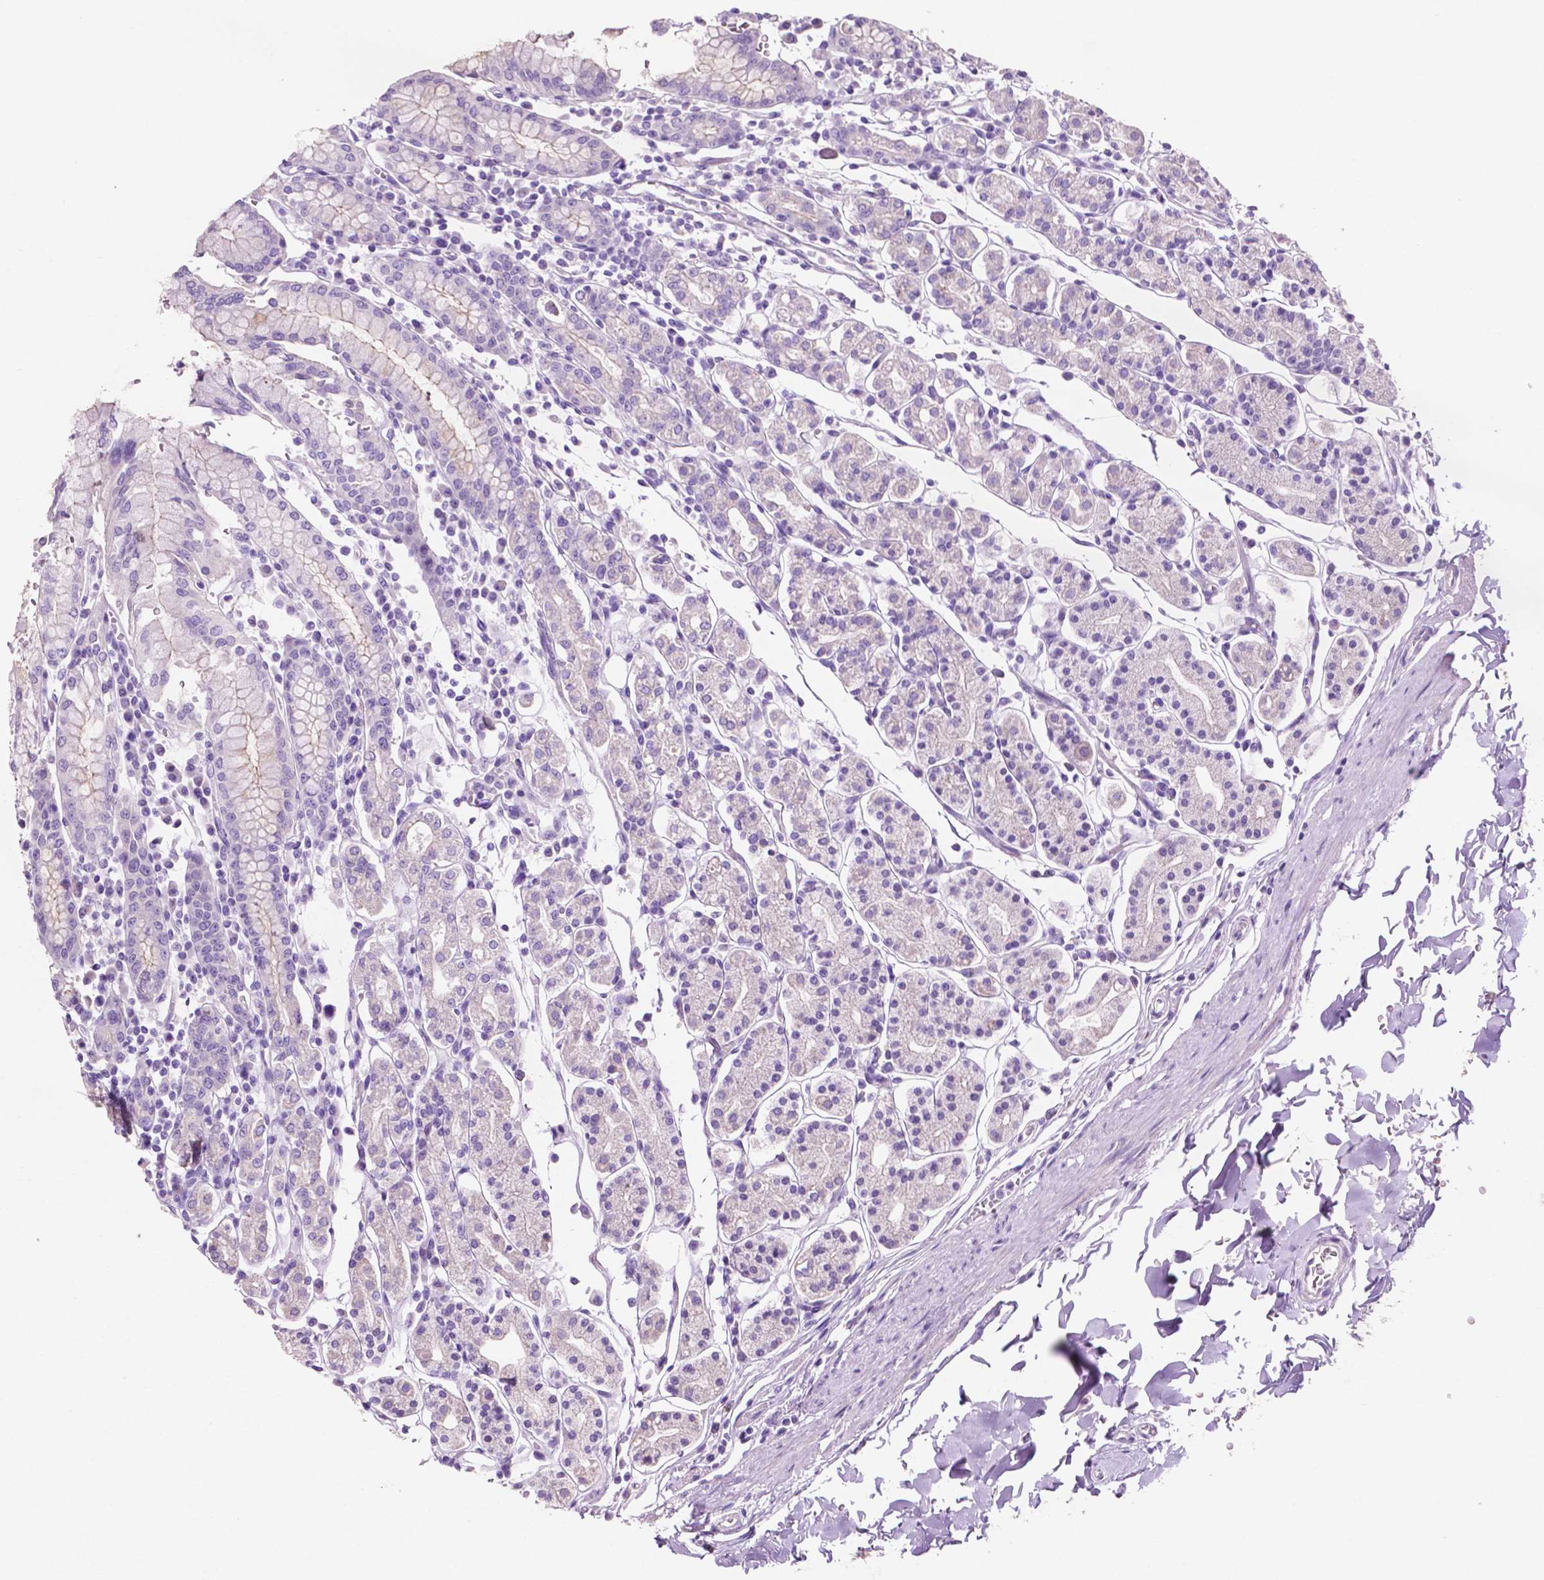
{"staining": {"intensity": "negative", "quantity": "none", "location": "none"}, "tissue": "stomach", "cell_type": "Glandular cells", "image_type": "normal", "snomed": [{"axis": "morphology", "description": "Normal tissue, NOS"}, {"axis": "topography", "description": "Stomach, upper"}, {"axis": "topography", "description": "Stomach"}], "caption": "Immunohistochemistry (IHC) of normal human stomach reveals no expression in glandular cells. (DAB immunohistochemistry (IHC), high magnification).", "gene": "CLDN17", "patient": {"sex": "male", "age": 62}}